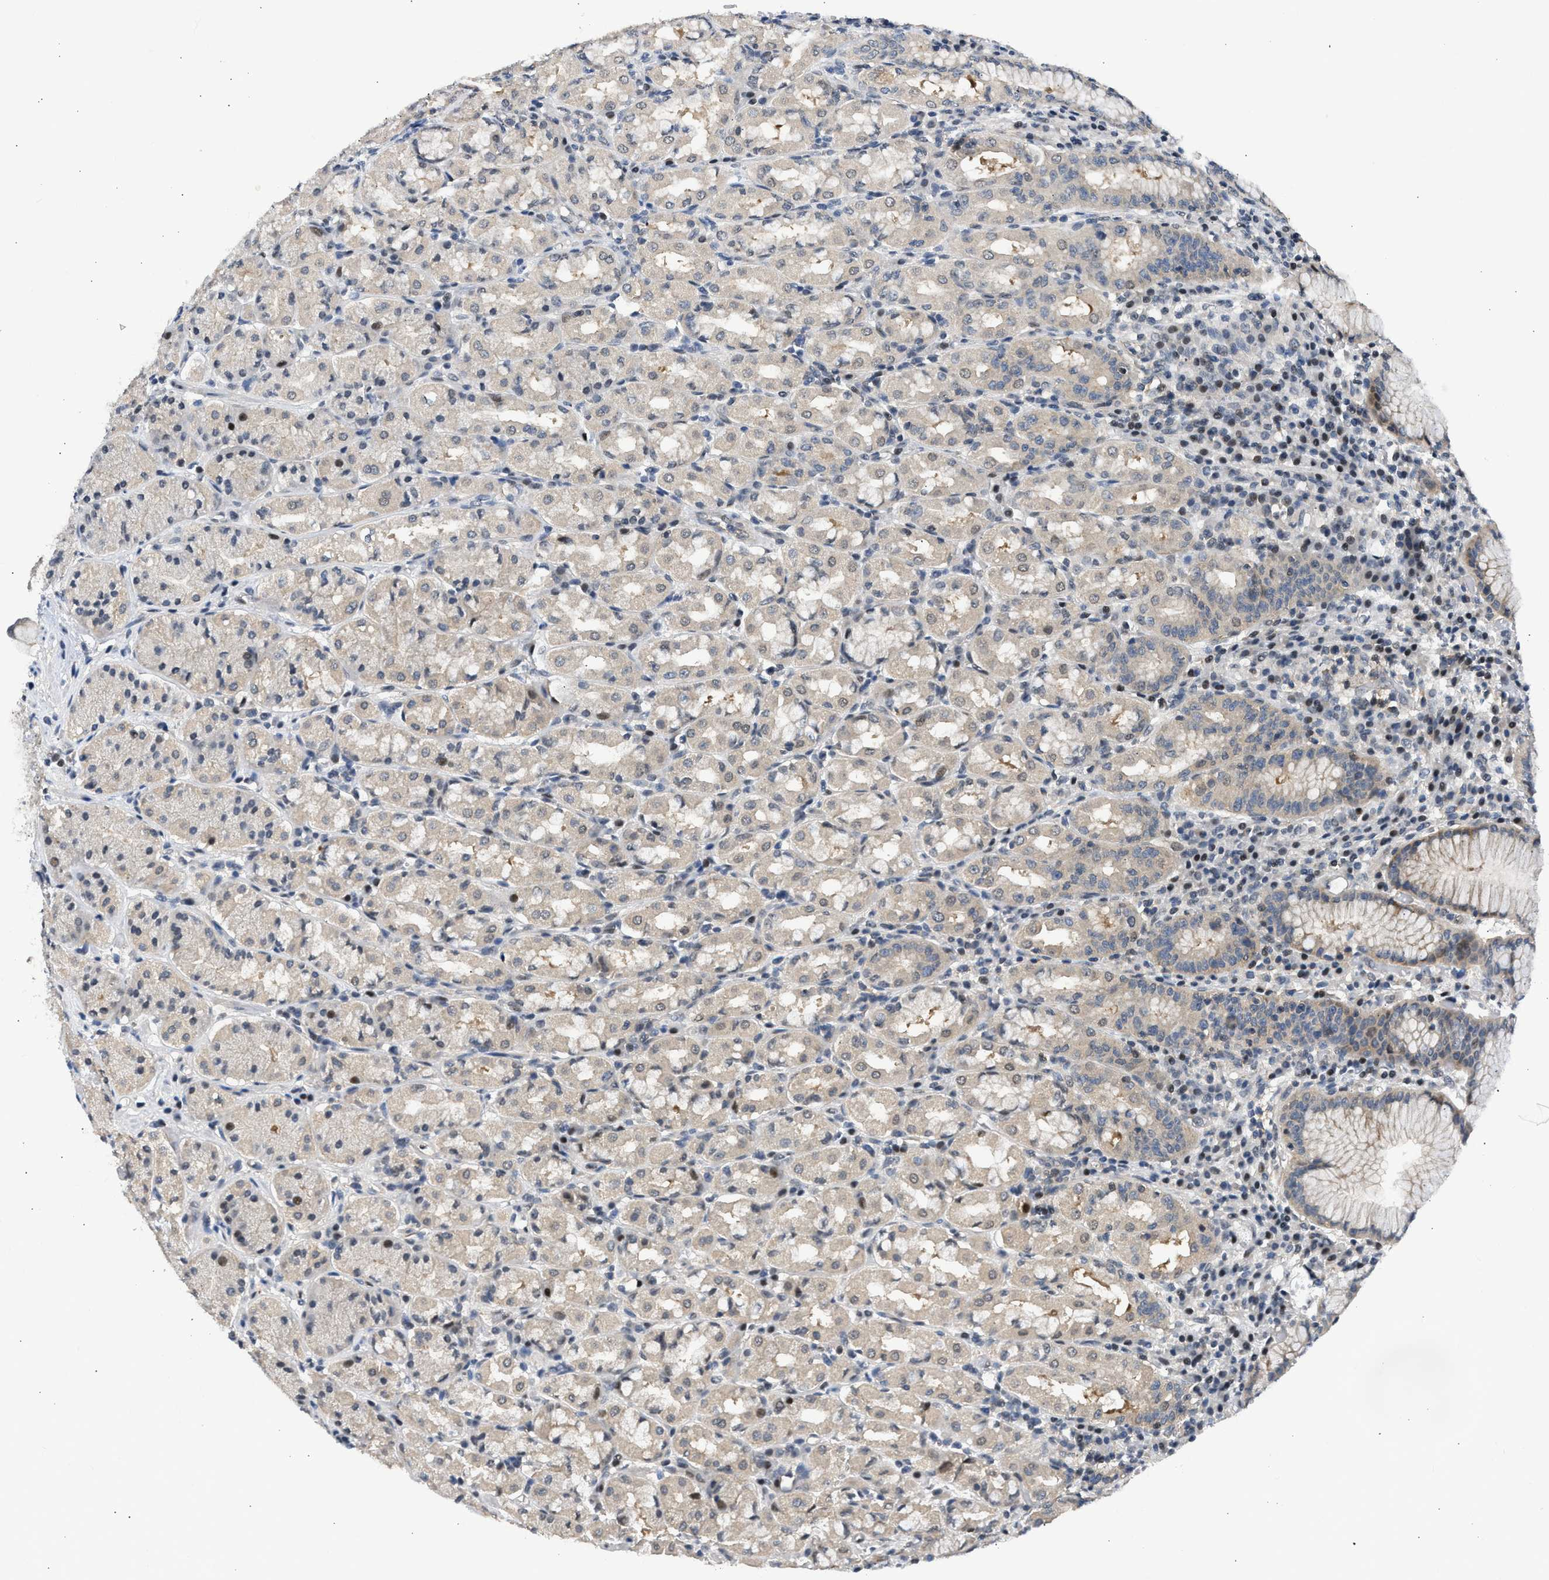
{"staining": {"intensity": "moderate", "quantity": "25%-75%", "location": "cytoplasmic/membranous,nuclear"}, "tissue": "stomach", "cell_type": "Glandular cells", "image_type": "normal", "snomed": [{"axis": "morphology", "description": "Normal tissue, NOS"}, {"axis": "topography", "description": "Stomach"}, {"axis": "topography", "description": "Stomach, lower"}], "caption": "Moderate cytoplasmic/membranous,nuclear protein expression is identified in about 25%-75% of glandular cells in stomach. Nuclei are stained in blue.", "gene": "OLIG3", "patient": {"sex": "female", "age": 56}}